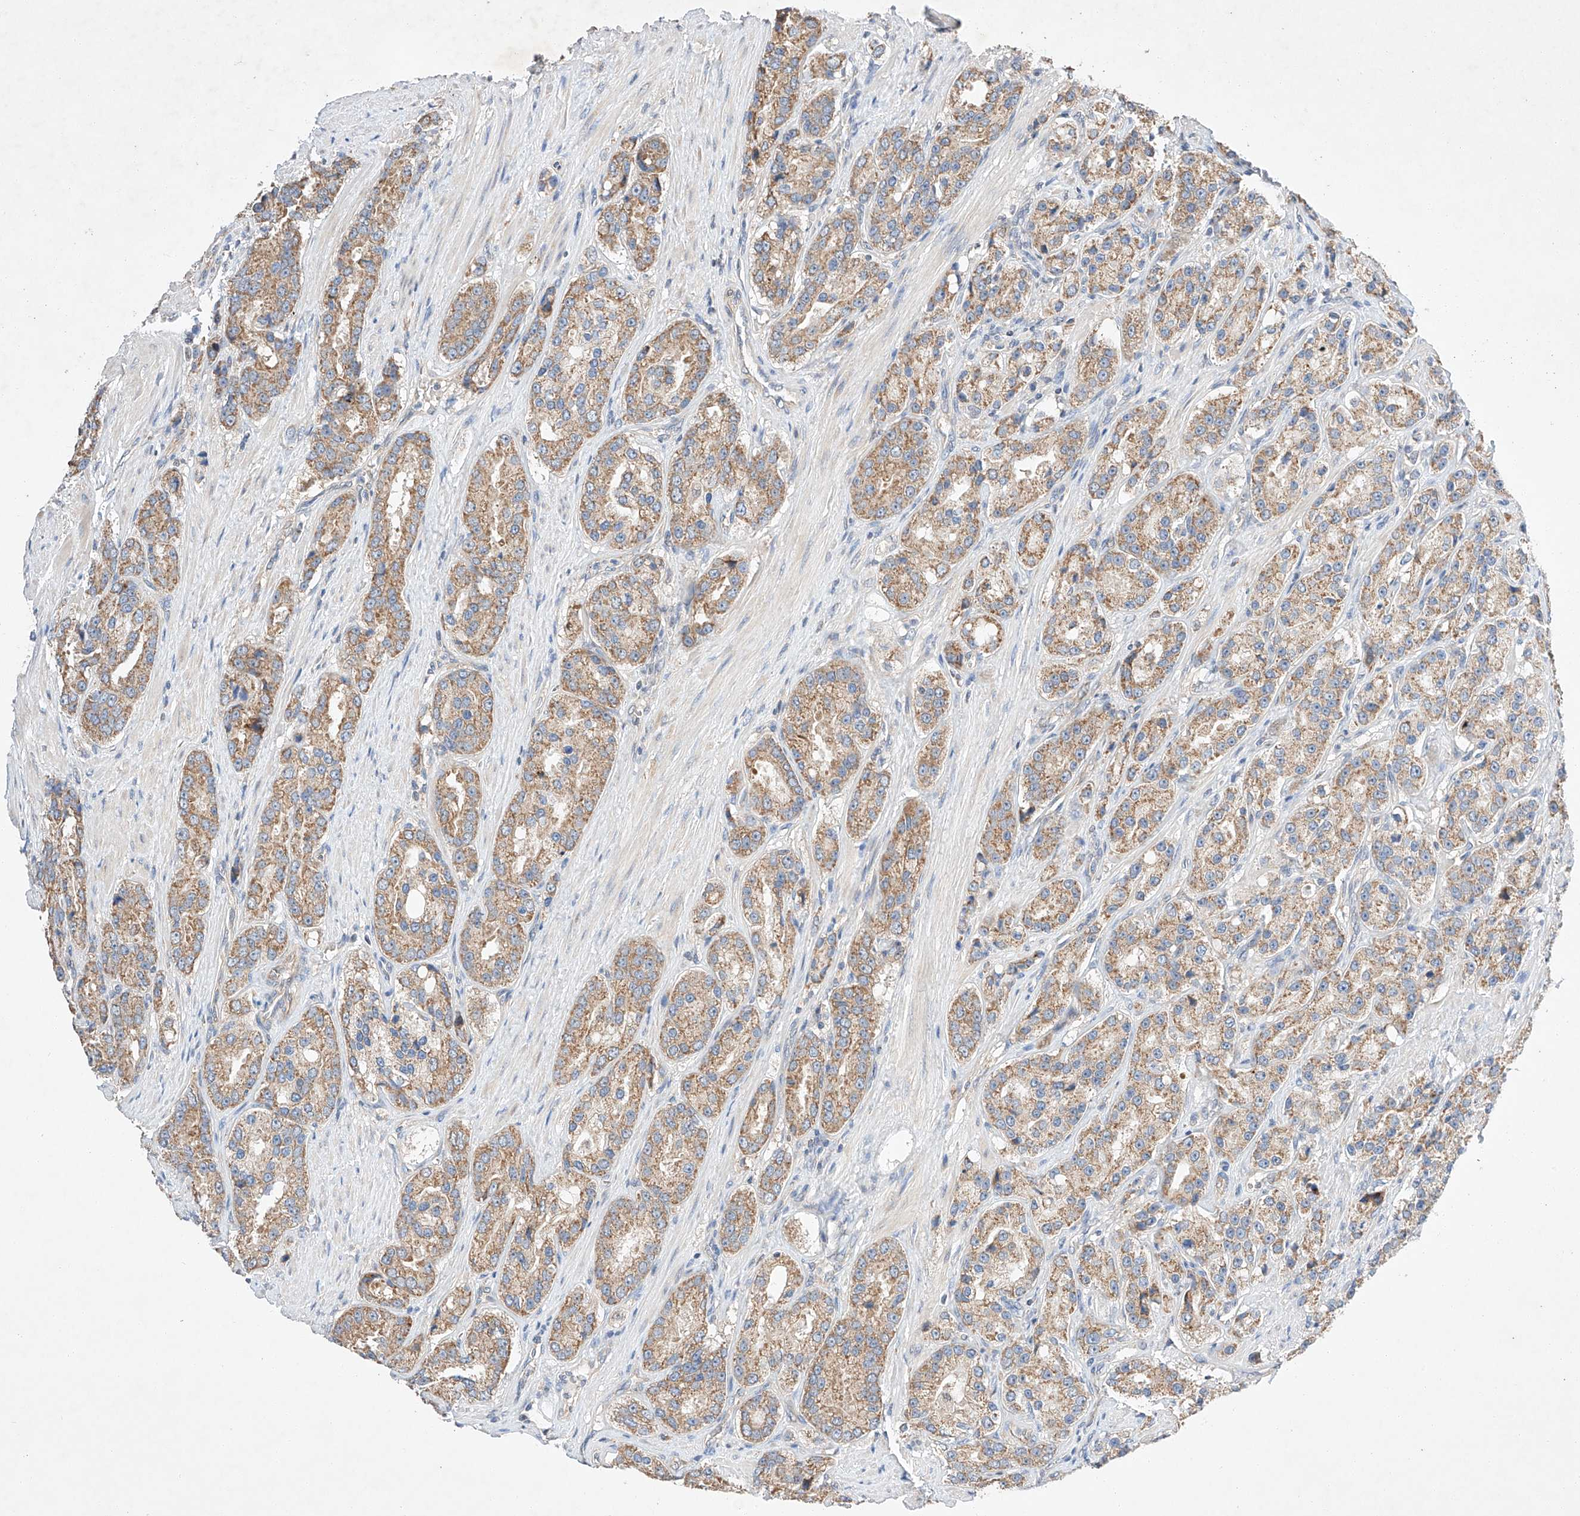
{"staining": {"intensity": "moderate", "quantity": ">75%", "location": "cytoplasmic/membranous"}, "tissue": "prostate cancer", "cell_type": "Tumor cells", "image_type": "cancer", "snomed": [{"axis": "morphology", "description": "Adenocarcinoma, High grade"}, {"axis": "topography", "description": "Prostate"}], "caption": "A micrograph of prostate high-grade adenocarcinoma stained for a protein displays moderate cytoplasmic/membranous brown staining in tumor cells.", "gene": "C6orf118", "patient": {"sex": "male", "age": 60}}